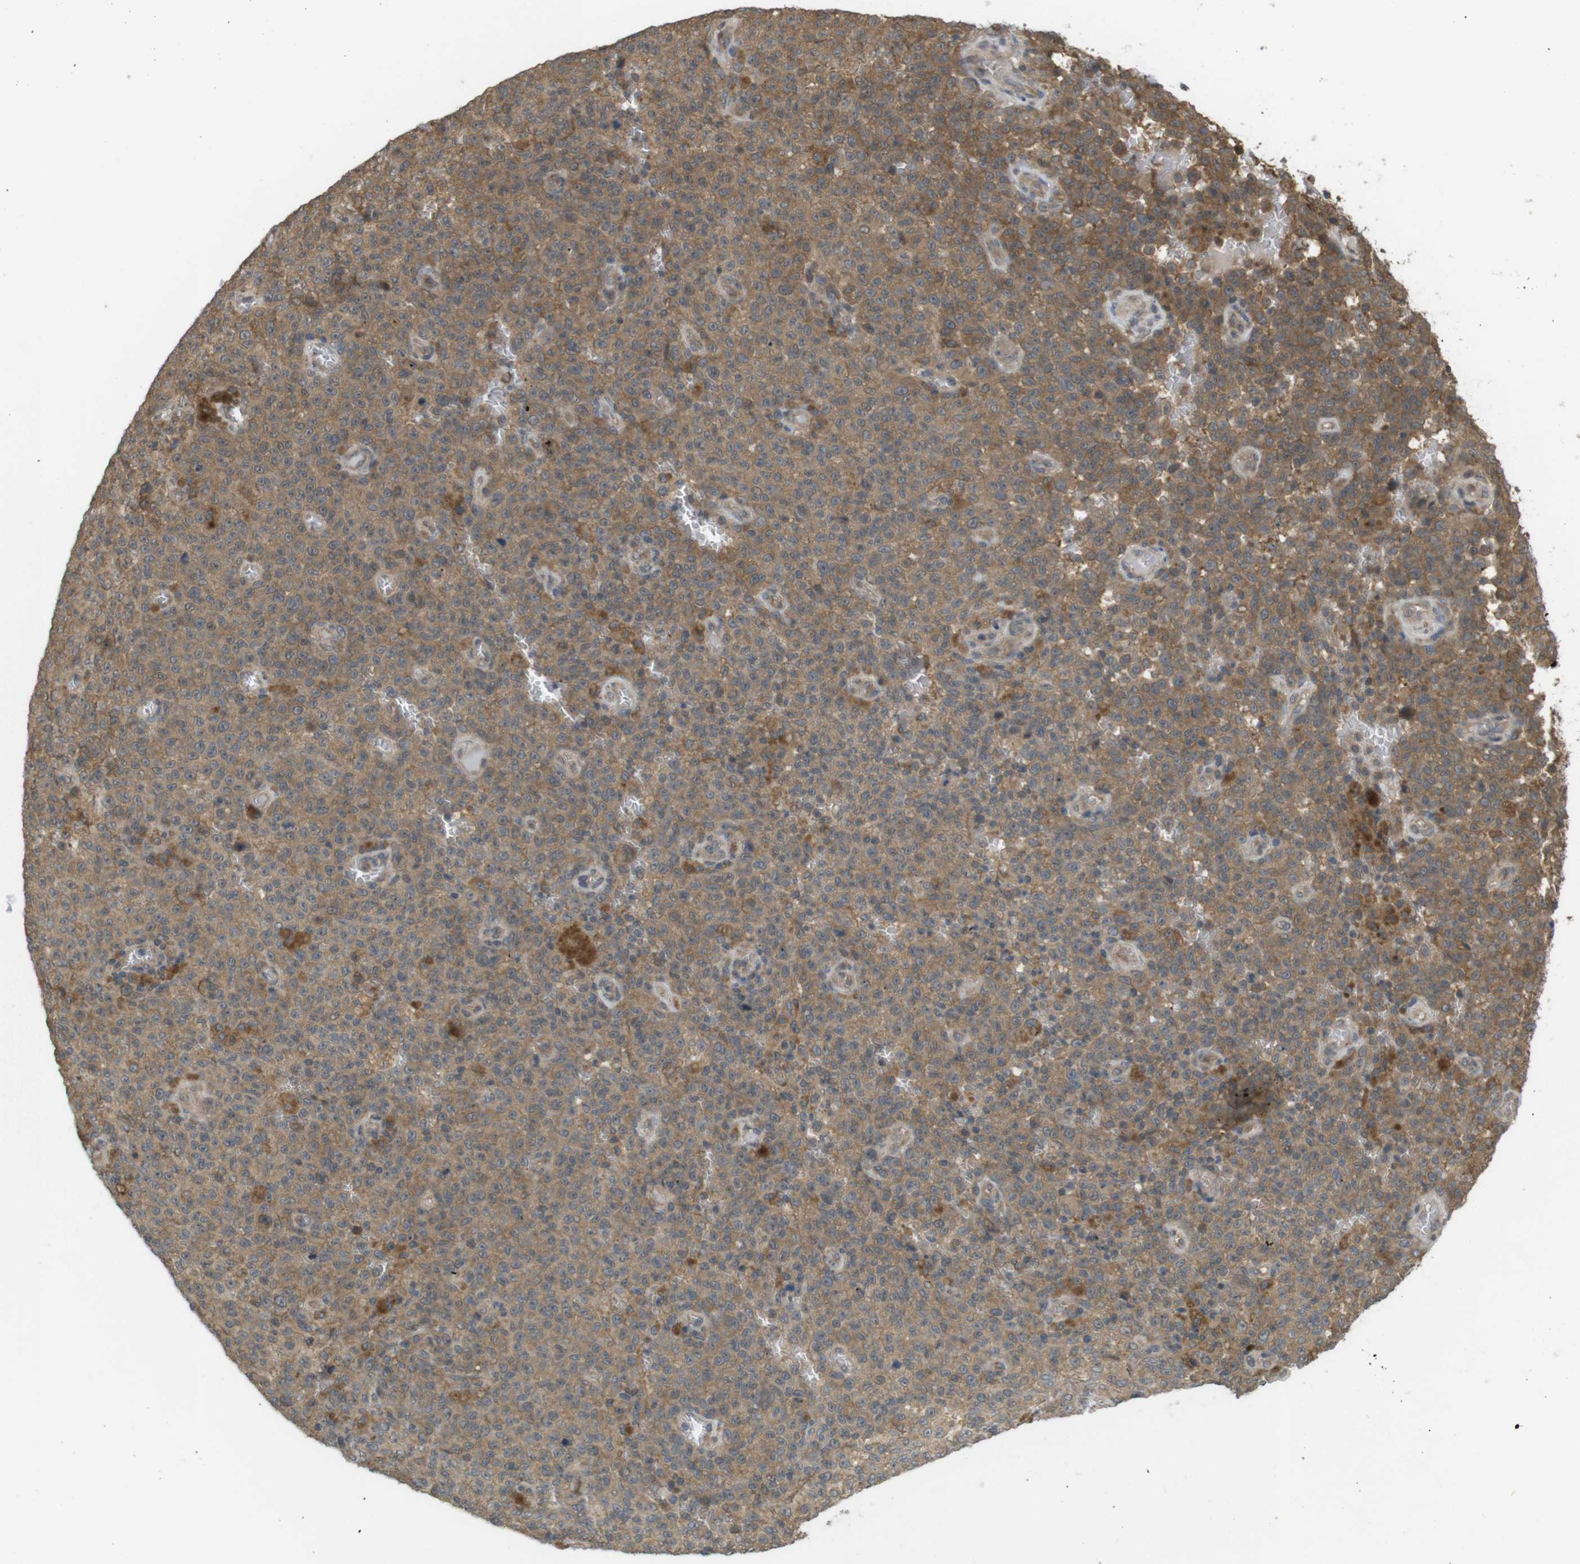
{"staining": {"intensity": "moderate", "quantity": ">75%", "location": "cytoplasmic/membranous"}, "tissue": "melanoma", "cell_type": "Tumor cells", "image_type": "cancer", "snomed": [{"axis": "morphology", "description": "Malignant melanoma, NOS"}, {"axis": "topography", "description": "Skin"}], "caption": "Human melanoma stained with a brown dye displays moderate cytoplasmic/membranous positive expression in approximately >75% of tumor cells.", "gene": "RNF130", "patient": {"sex": "female", "age": 82}}